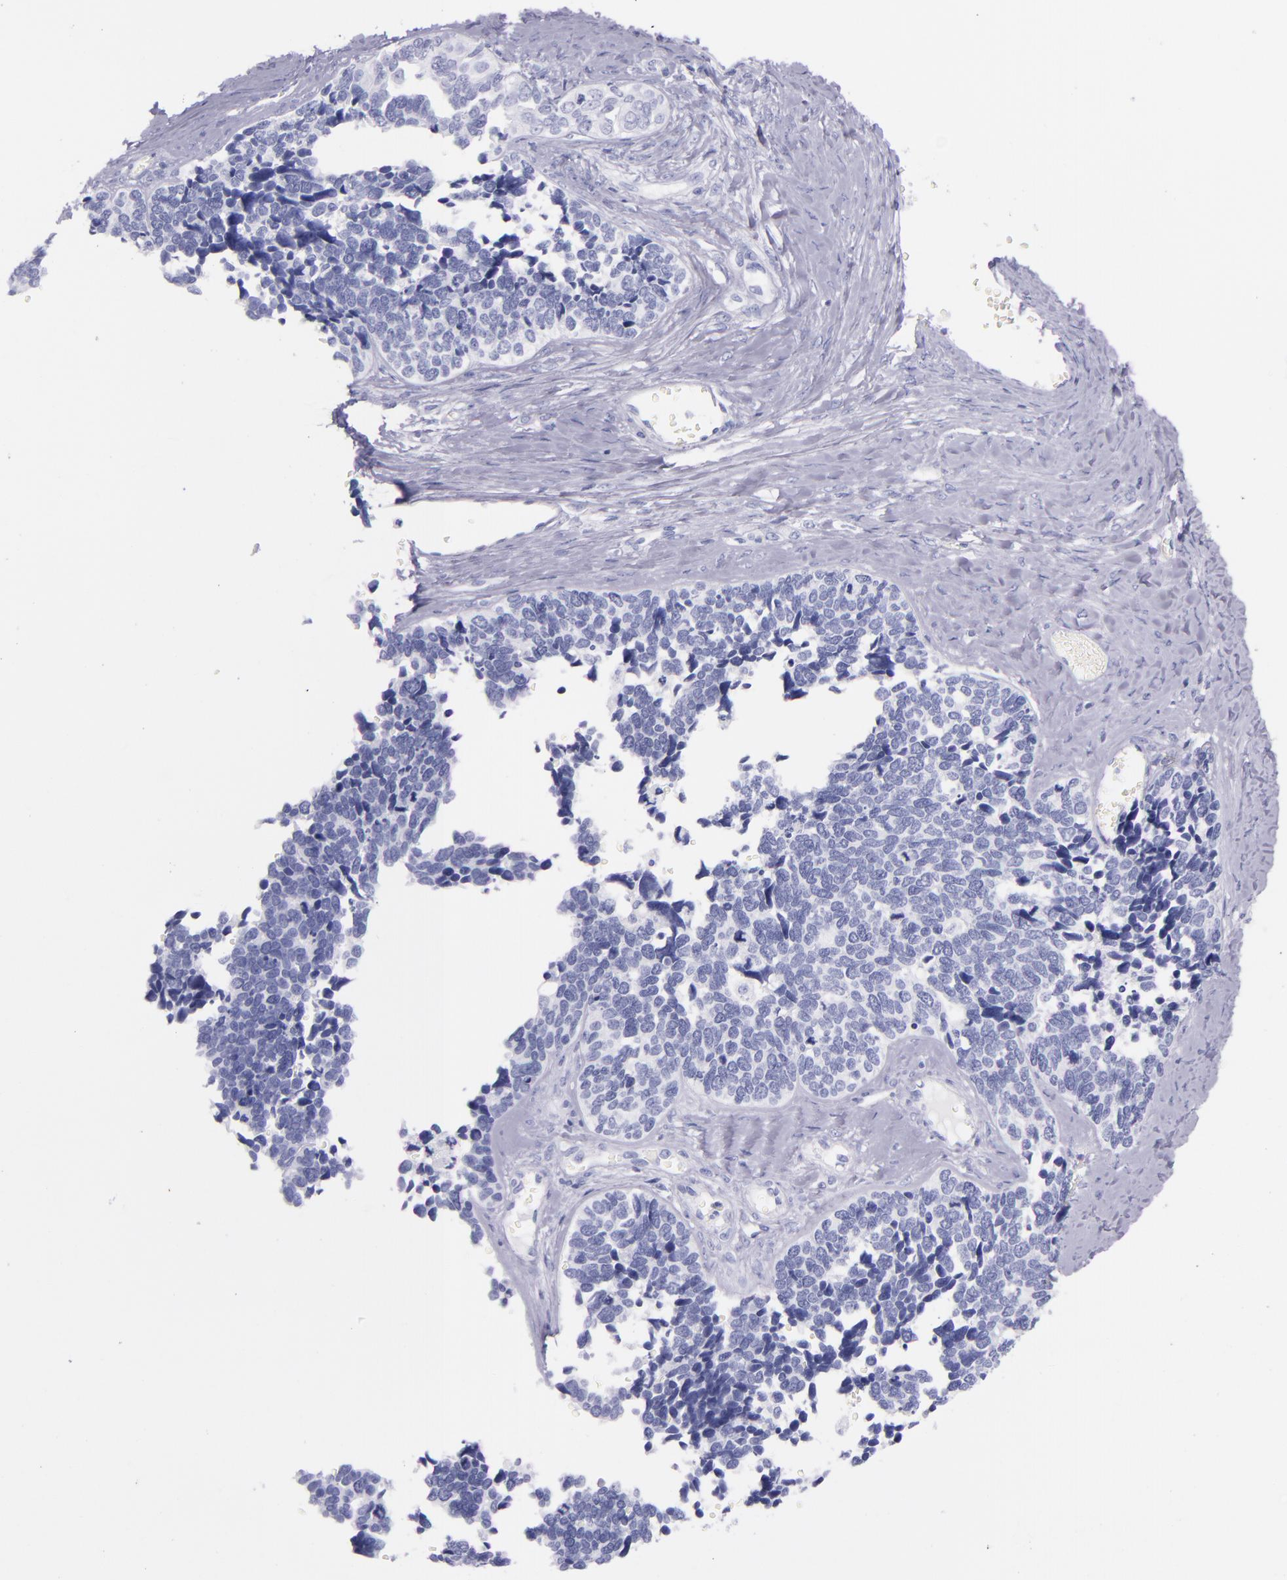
{"staining": {"intensity": "negative", "quantity": "none", "location": "none"}, "tissue": "ovarian cancer", "cell_type": "Tumor cells", "image_type": "cancer", "snomed": [{"axis": "morphology", "description": "Cystadenocarcinoma, serous, NOS"}, {"axis": "topography", "description": "Ovary"}], "caption": "IHC of ovarian cancer (serous cystadenocarcinoma) exhibits no positivity in tumor cells.", "gene": "SFTPB", "patient": {"sex": "female", "age": 77}}